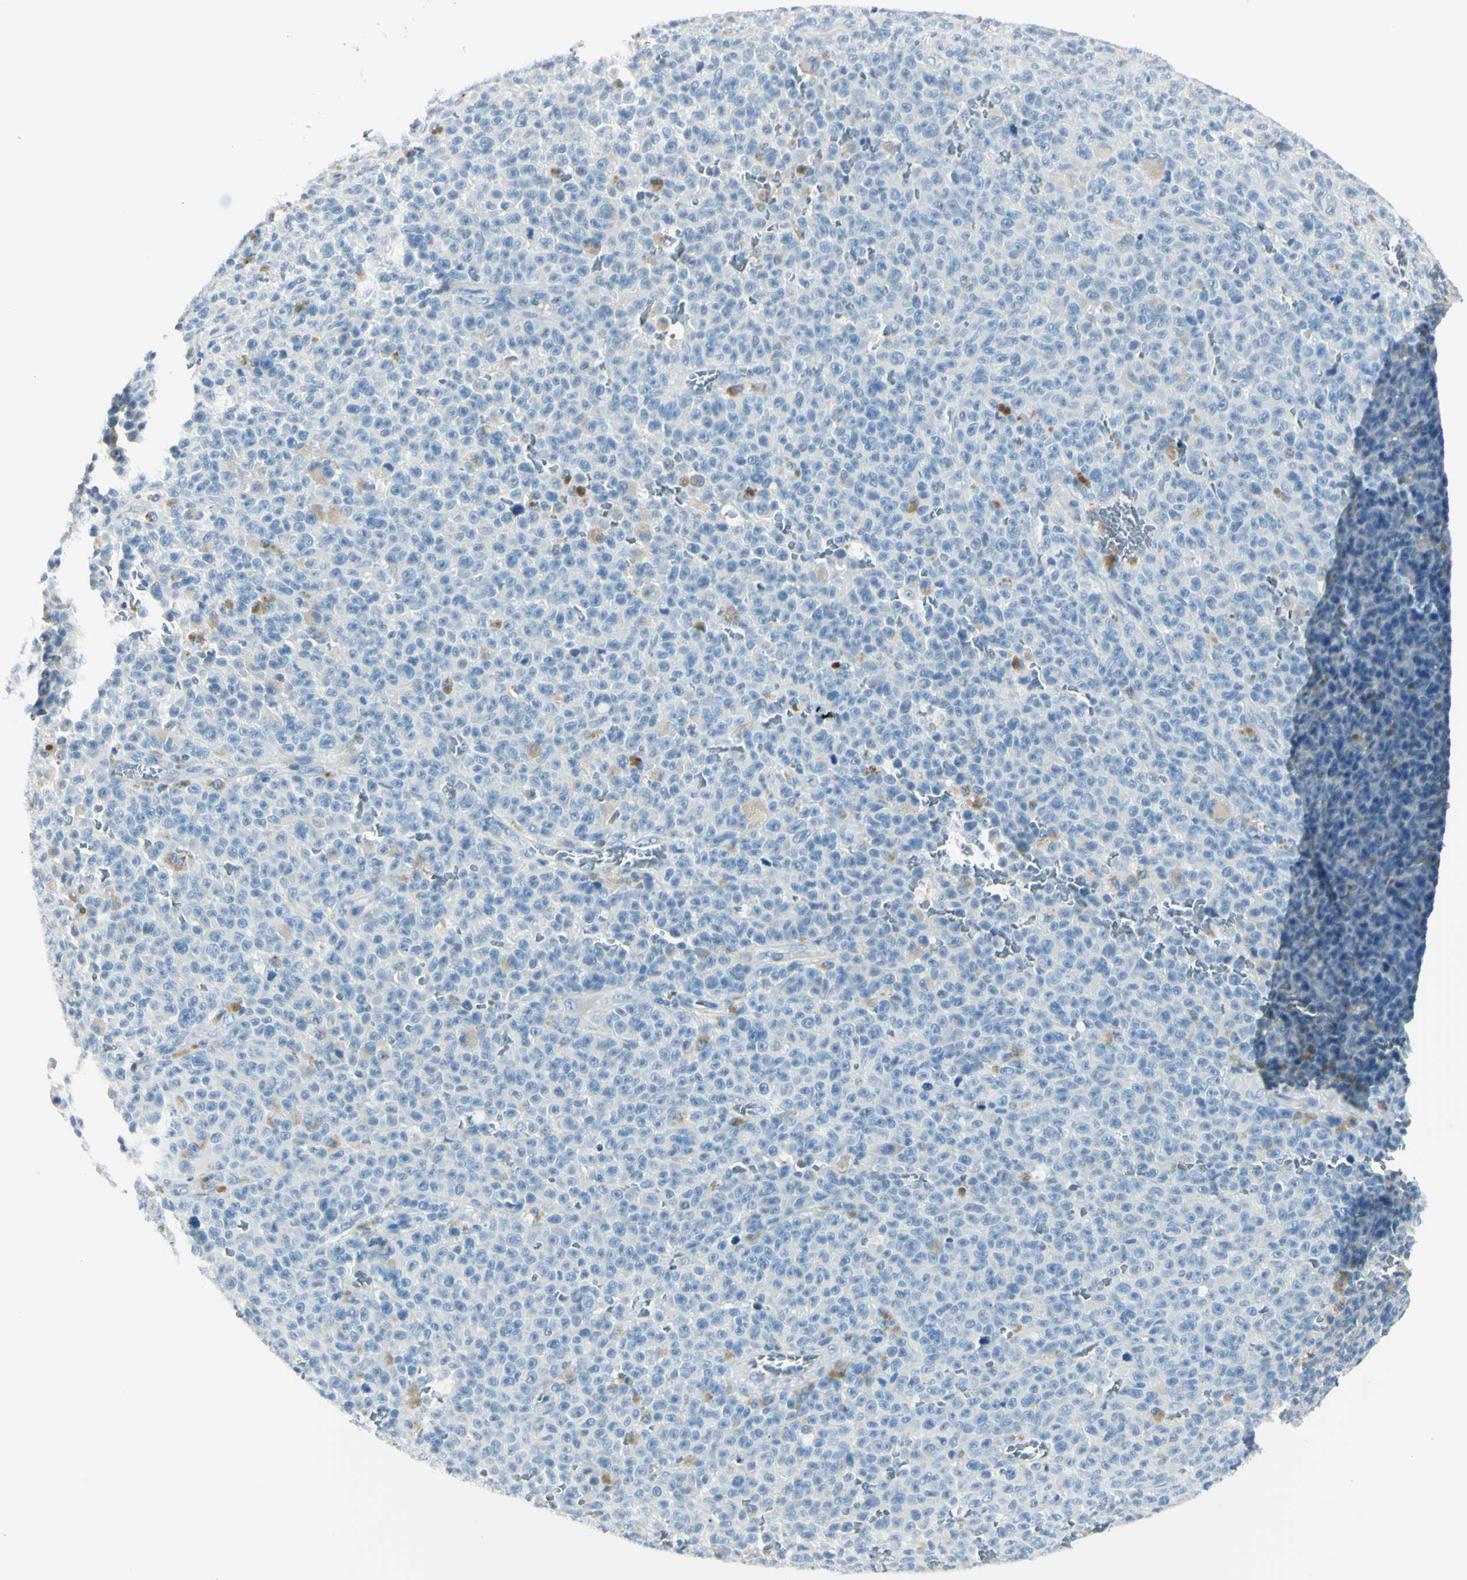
{"staining": {"intensity": "moderate", "quantity": "<25%", "location": "cytoplasmic/membranous"}, "tissue": "melanoma", "cell_type": "Tumor cells", "image_type": "cancer", "snomed": [{"axis": "morphology", "description": "Malignant melanoma, NOS"}, {"axis": "topography", "description": "Skin"}], "caption": "Malignant melanoma tissue shows moderate cytoplasmic/membranous positivity in about <25% of tumor cells, visualized by immunohistochemistry.", "gene": "DLG4", "patient": {"sex": "female", "age": 82}}